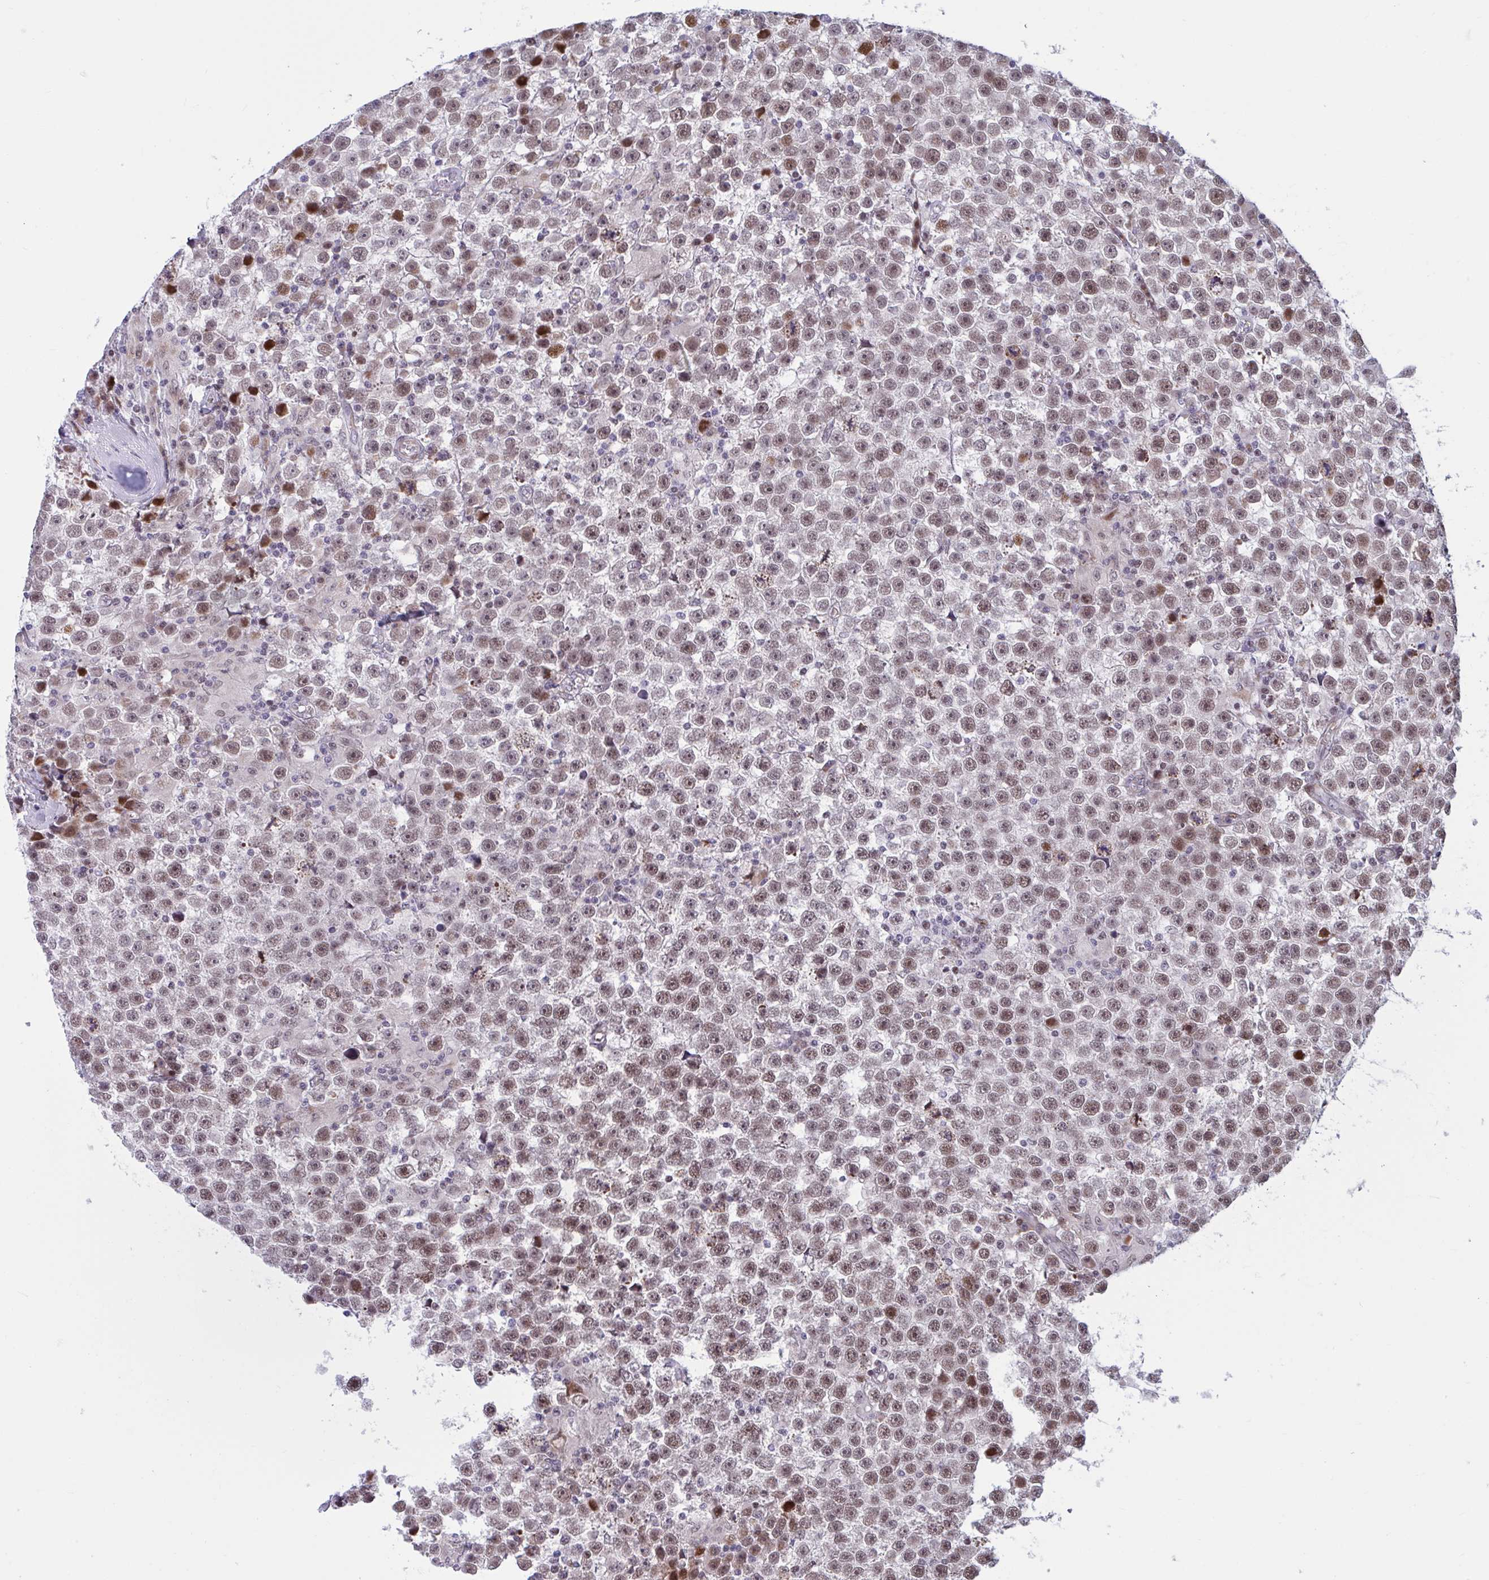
{"staining": {"intensity": "moderate", "quantity": ">75%", "location": "nuclear"}, "tissue": "testis cancer", "cell_type": "Tumor cells", "image_type": "cancer", "snomed": [{"axis": "morphology", "description": "Seminoma, NOS"}, {"axis": "topography", "description": "Testis"}], "caption": "This is a photomicrograph of IHC staining of testis seminoma, which shows moderate positivity in the nuclear of tumor cells.", "gene": "RBL1", "patient": {"sex": "male", "age": 31}}